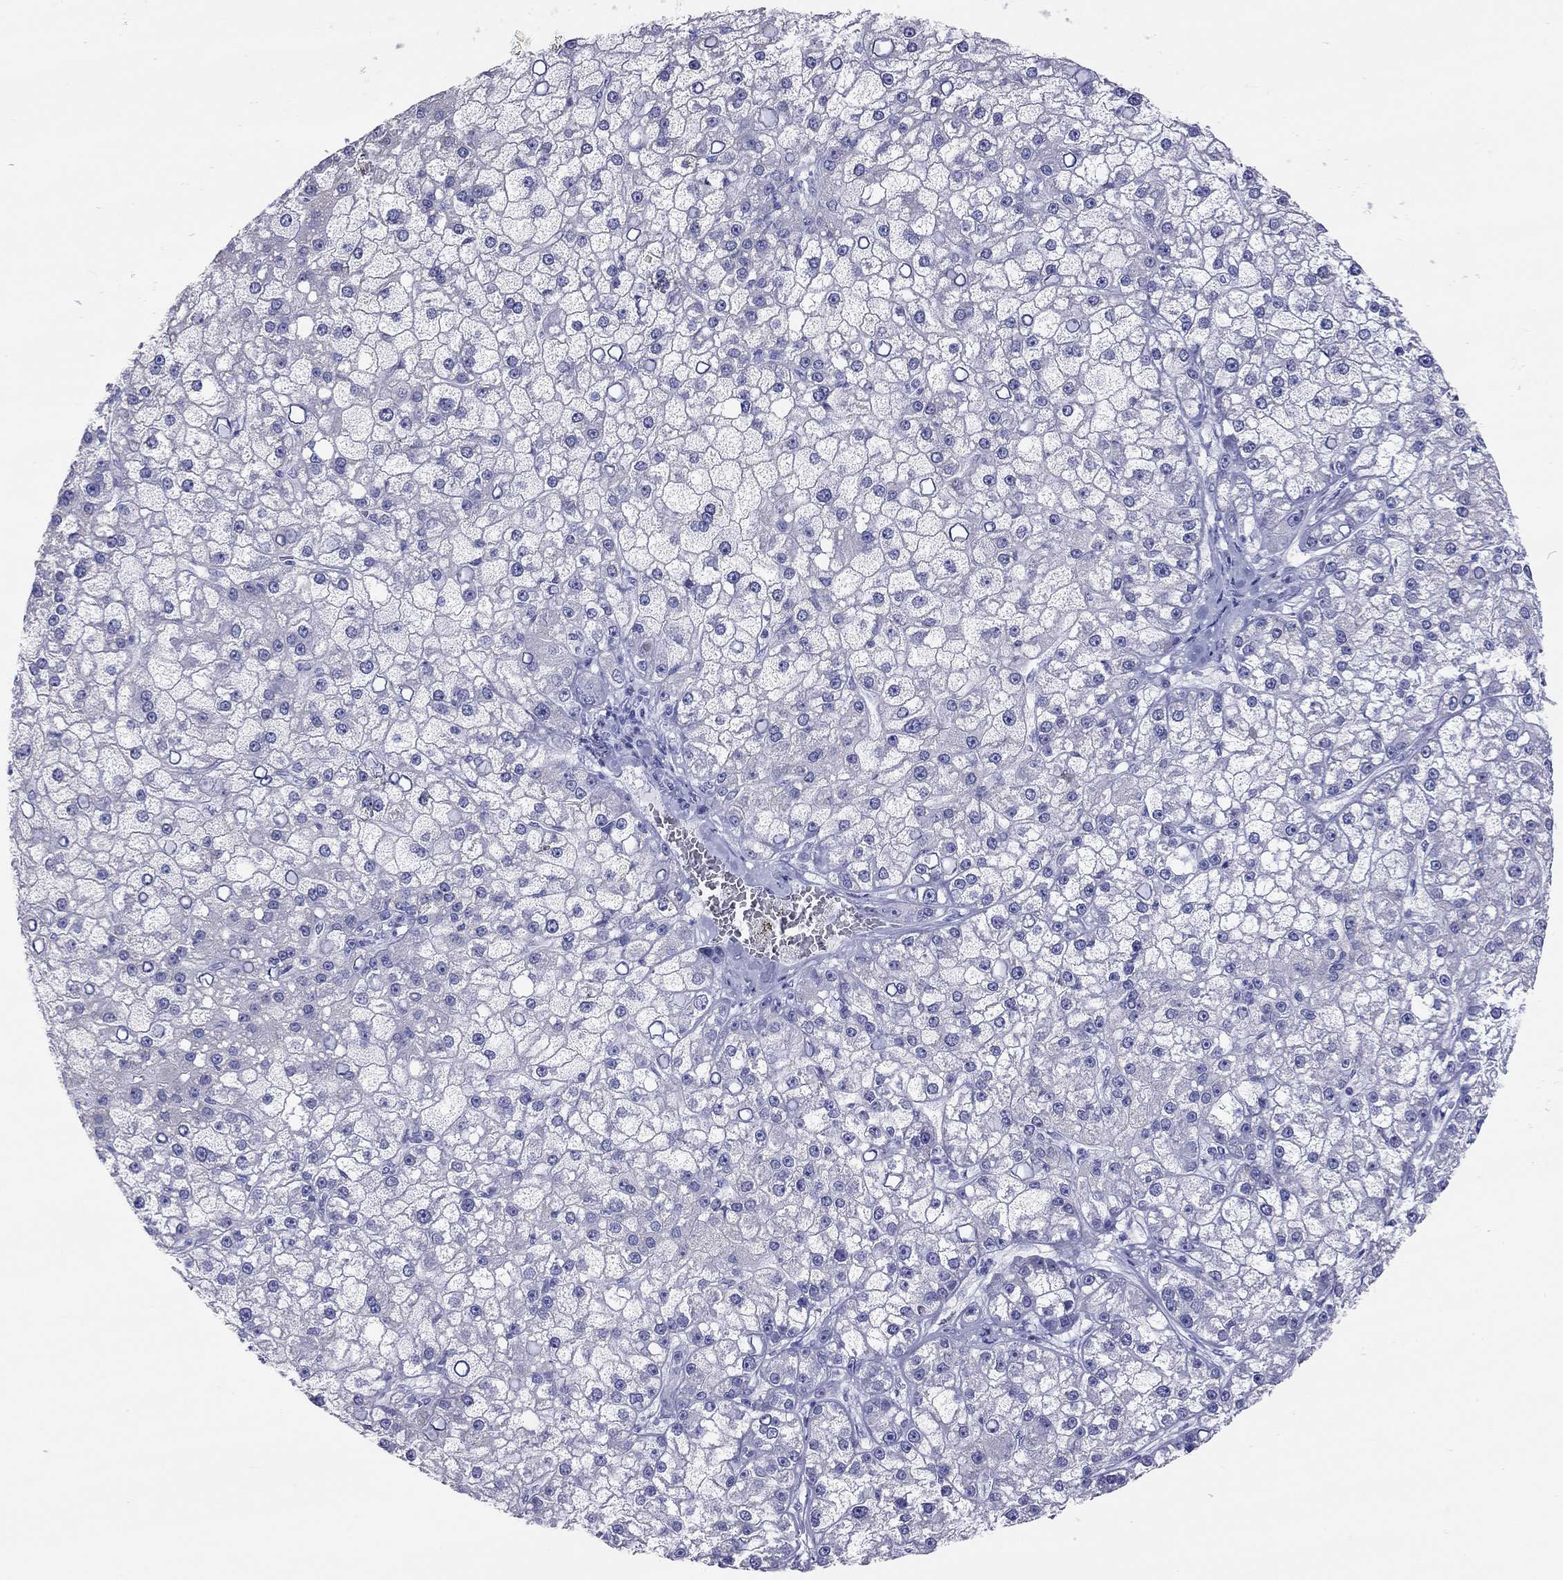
{"staining": {"intensity": "negative", "quantity": "none", "location": "none"}, "tissue": "liver cancer", "cell_type": "Tumor cells", "image_type": "cancer", "snomed": [{"axis": "morphology", "description": "Carcinoma, Hepatocellular, NOS"}, {"axis": "topography", "description": "Liver"}], "caption": "Tumor cells are negative for brown protein staining in hepatocellular carcinoma (liver). The staining was performed using DAB (3,3'-diaminobenzidine) to visualize the protein expression in brown, while the nuclei were stained in blue with hematoxylin (Magnification: 20x).", "gene": "DPY19L2", "patient": {"sex": "male", "age": 67}}